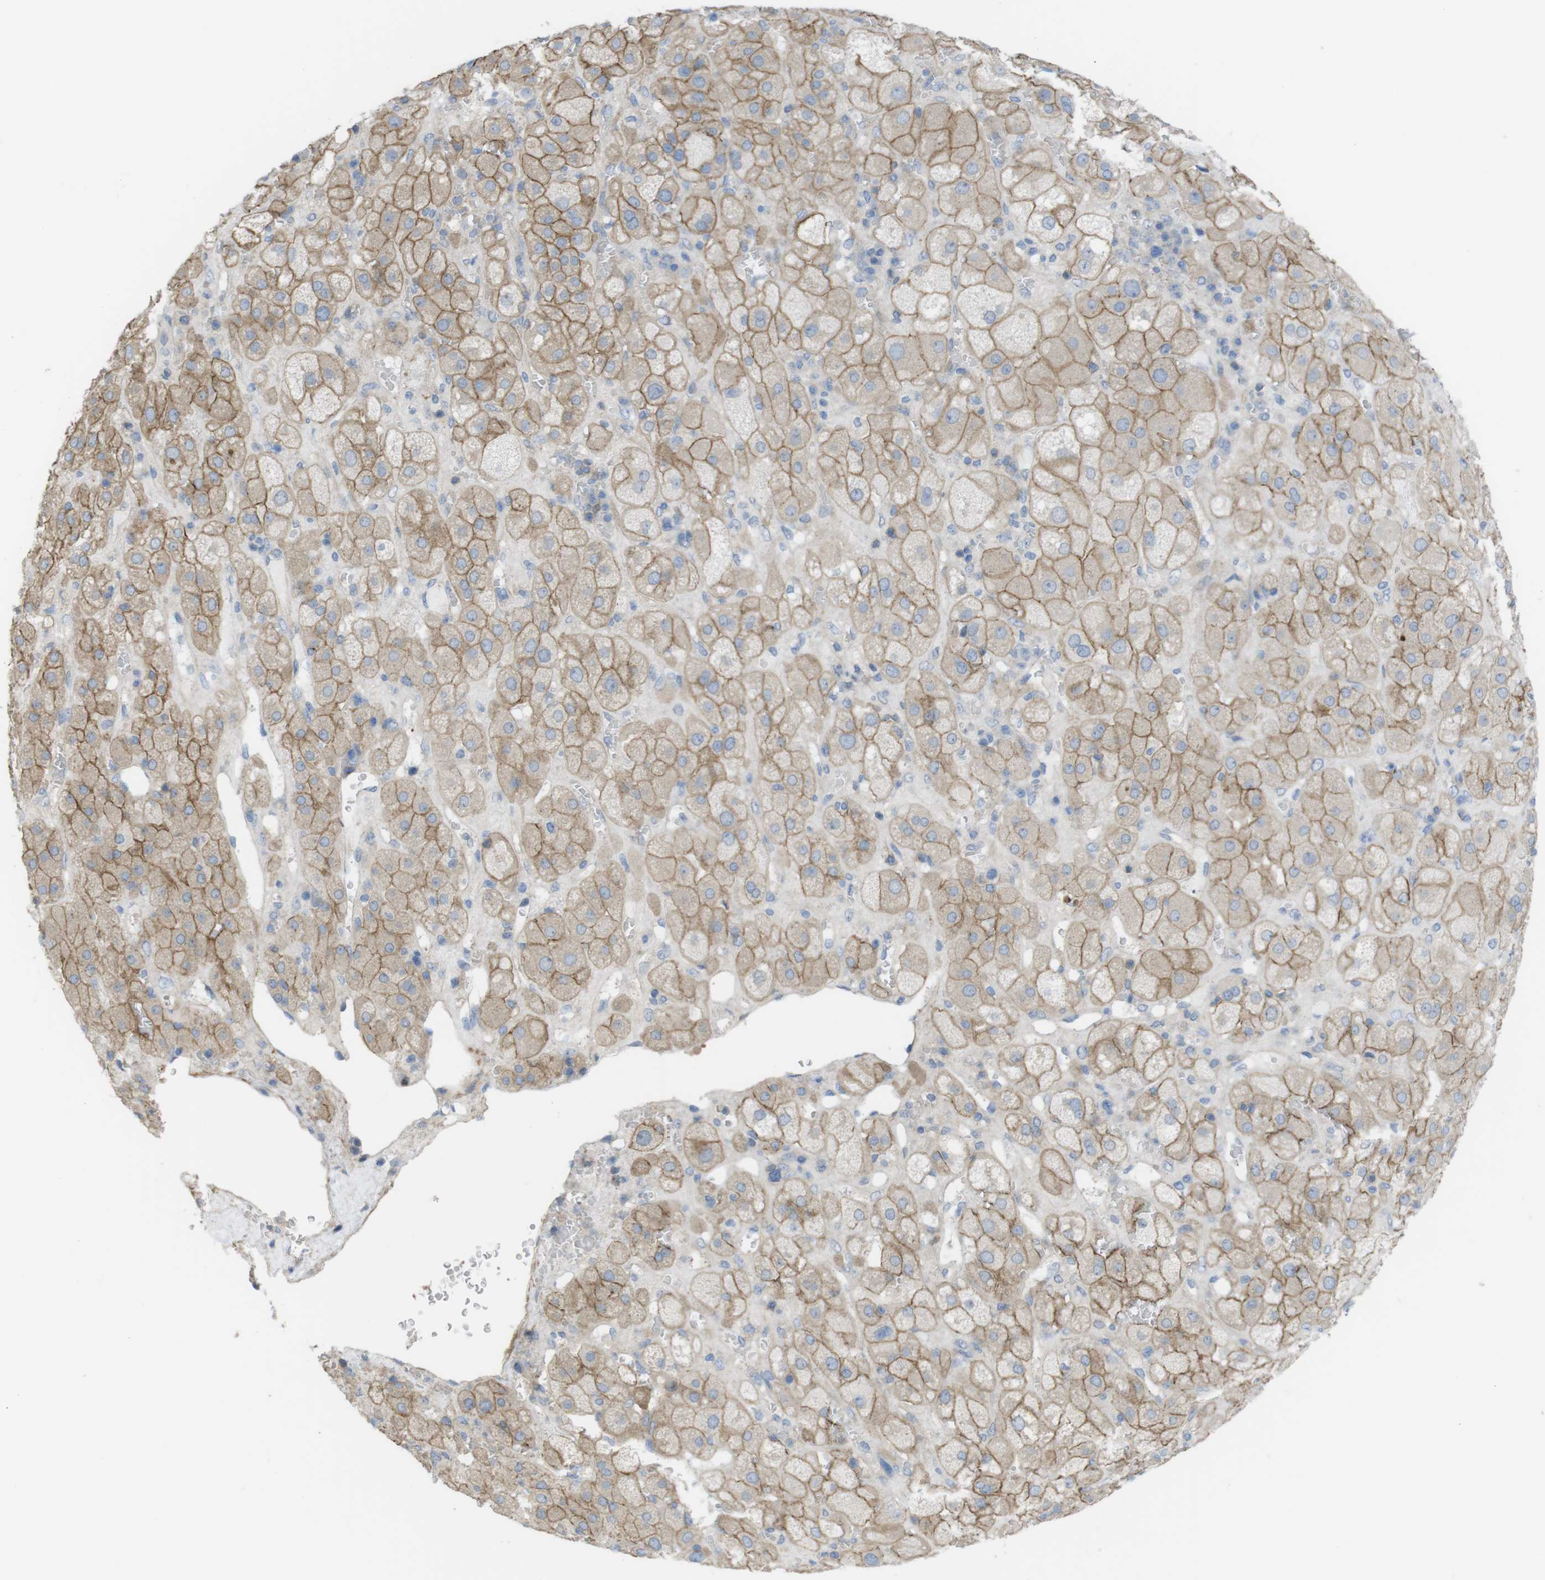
{"staining": {"intensity": "moderate", "quantity": ">75%", "location": "cytoplasmic/membranous"}, "tissue": "adrenal gland", "cell_type": "Glandular cells", "image_type": "normal", "snomed": [{"axis": "morphology", "description": "Normal tissue, NOS"}, {"axis": "topography", "description": "Adrenal gland"}], "caption": "Immunohistochemical staining of benign human adrenal gland exhibits medium levels of moderate cytoplasmic/membranous positivity in about >75% of glandular cells. (DAB IHC with brightfield microscopy, high magnification).", "gene": "PREX2", "patient": {"sex": "female", "age": 47}}